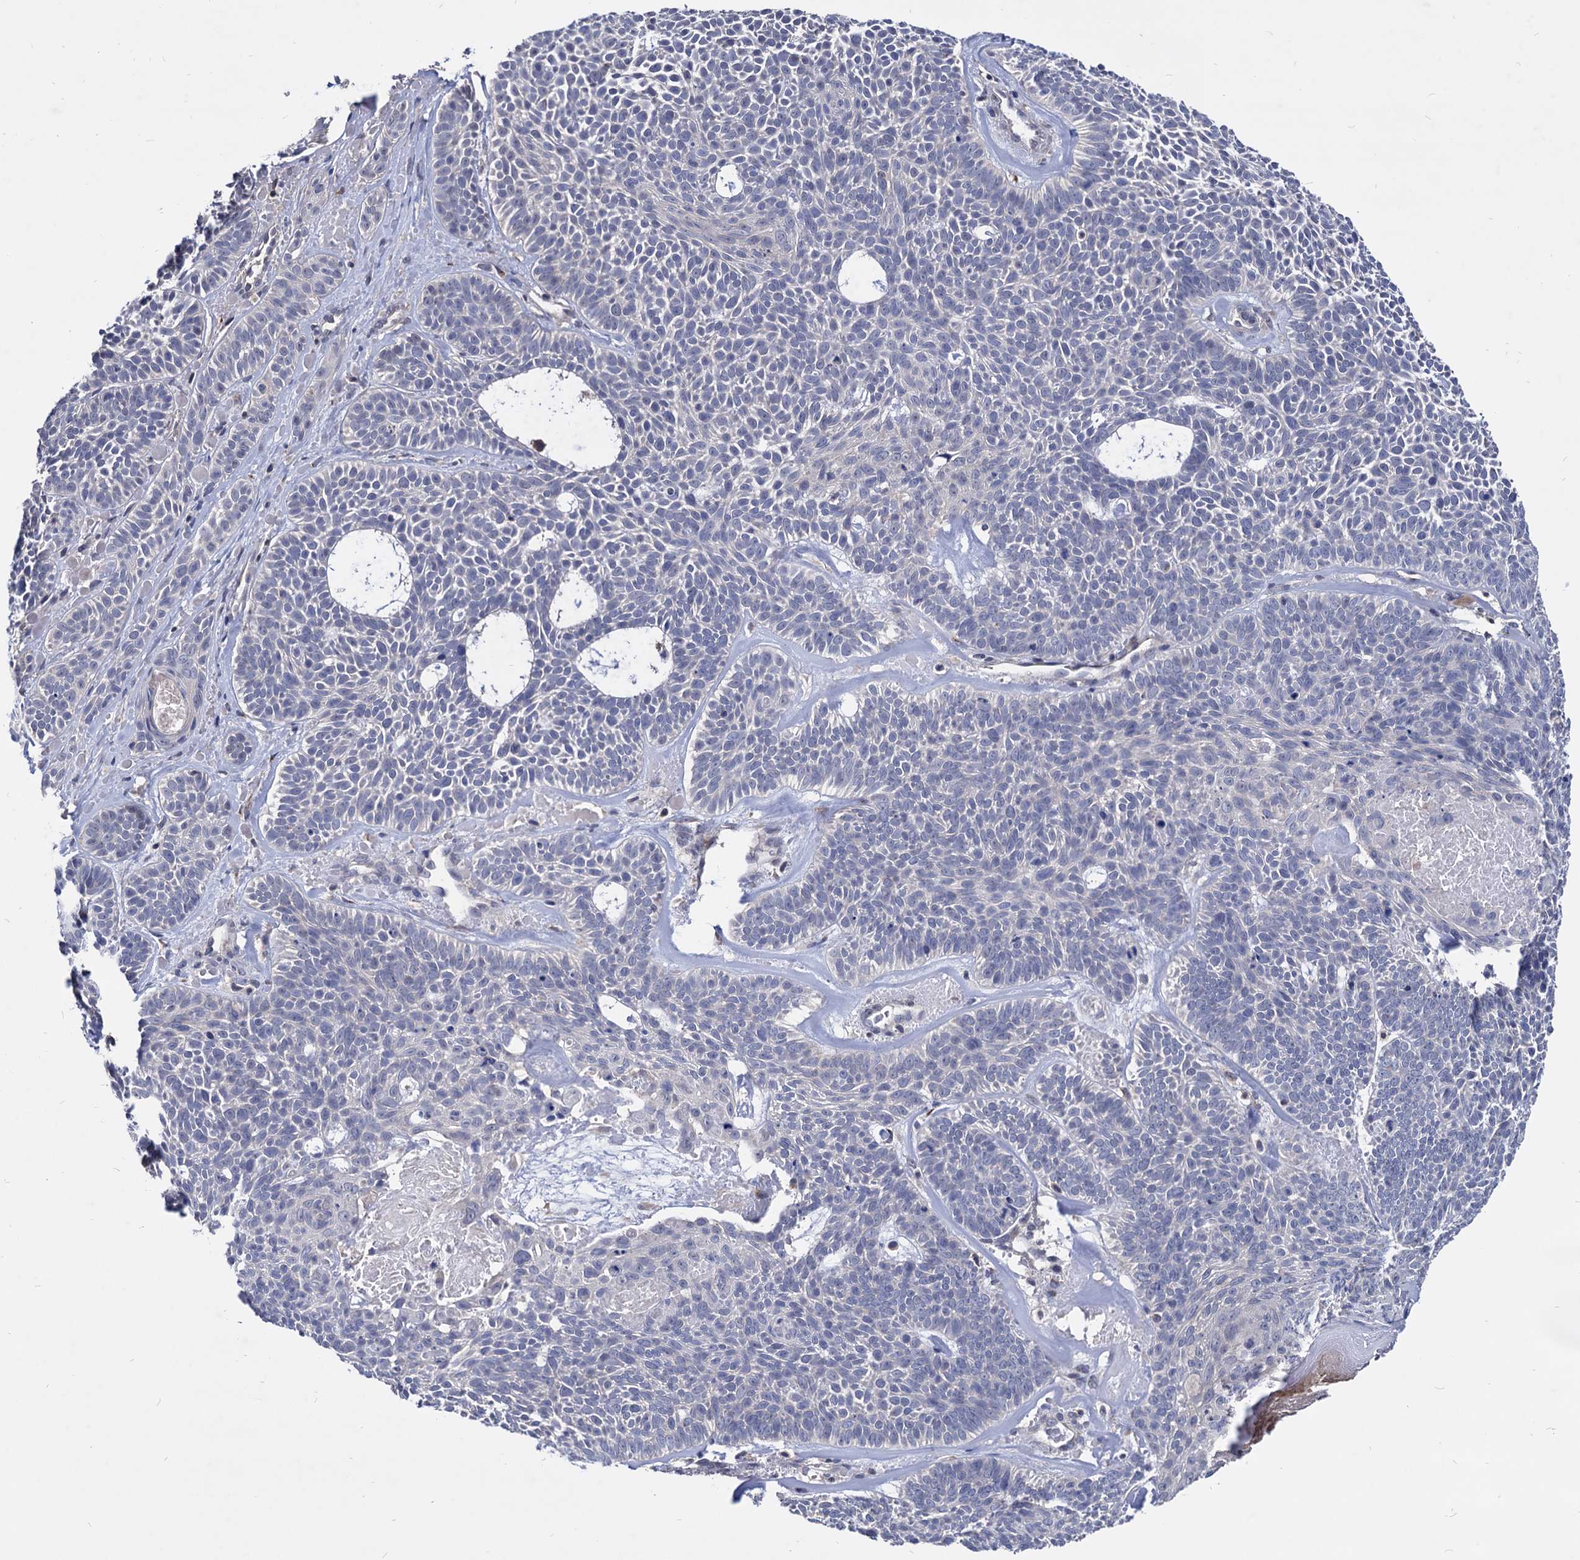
{"staining": {"intensity": "negative", "quantity": "none", "location": "none"}, "tissue": "skin cancer", "cell_type": "Tumor cells", "image_type": "cancer", "snomed": [{"axis": "morphology", "description": "Basal cell carcinoma"}, {"axis": "topography", "description": "Skin"}], "caption": "The histopathology image reveals no staining of tumor cells in skin cancer.", "gene": "ESD", "patient": {"sex": "male", "age": 85}}